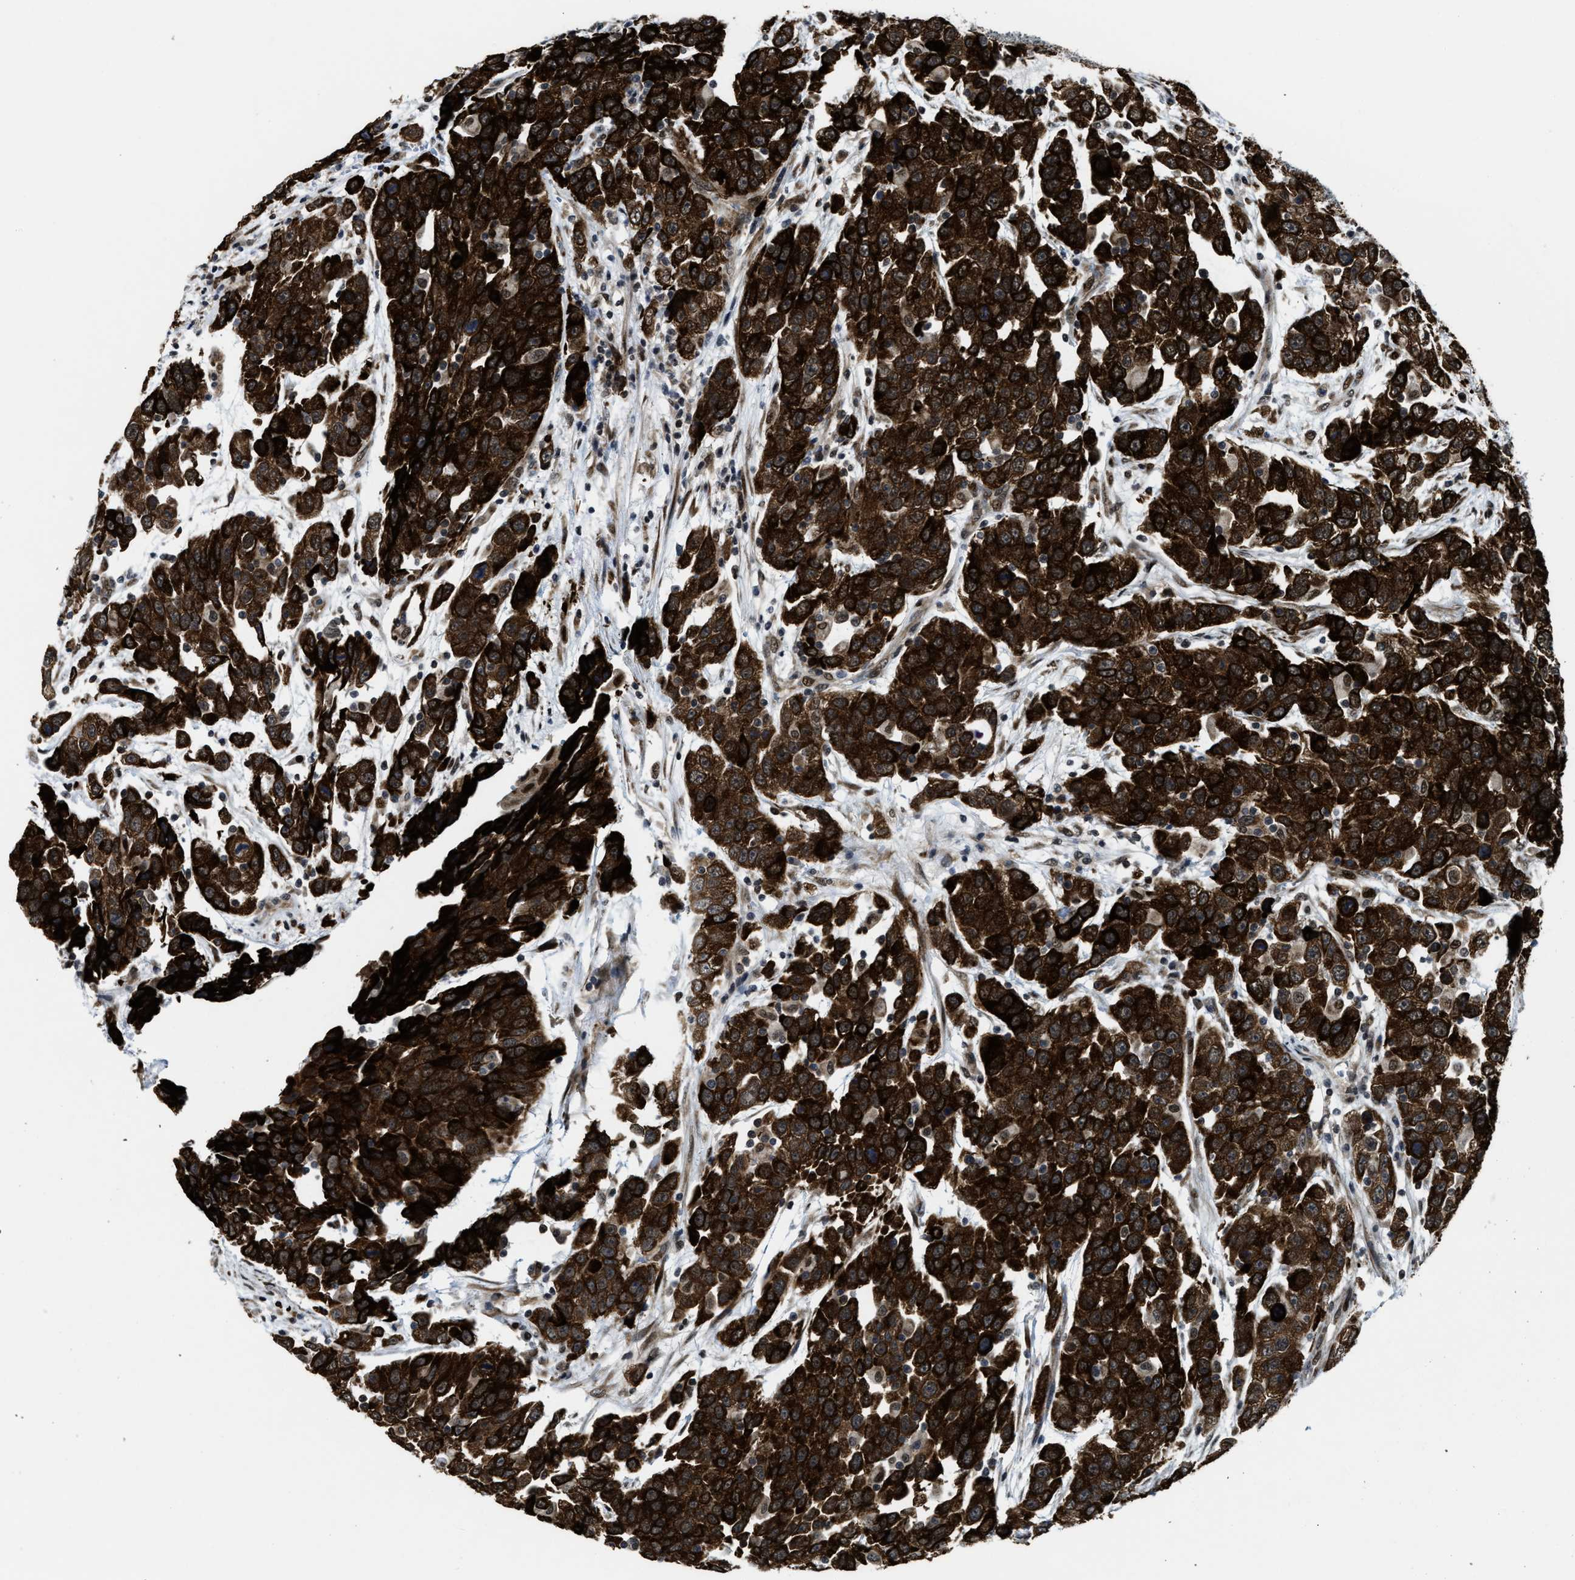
{"staining": {"intensity": "strong", "quantity": ">75%", "location": "cytoplasmic/membranous"}, "tissue": "urothelial cancer", "cell_type": "Tumor cells", "image_type": "cancer", "snomed": [{"axis": "morphology", "description": "Urothelial carcinoma, High grade"}, {"axis": "topography", "description": "Urinary bladder"}], "caption": "Urothelial cancer stained for a protein demonstrates strong cytoplasmic/membranous positivity in tumor cells. (IHC, brightfield microscopy, high magnification).", "gene": "ZNF250", "patient": {"sex": "female", "age": 80}}